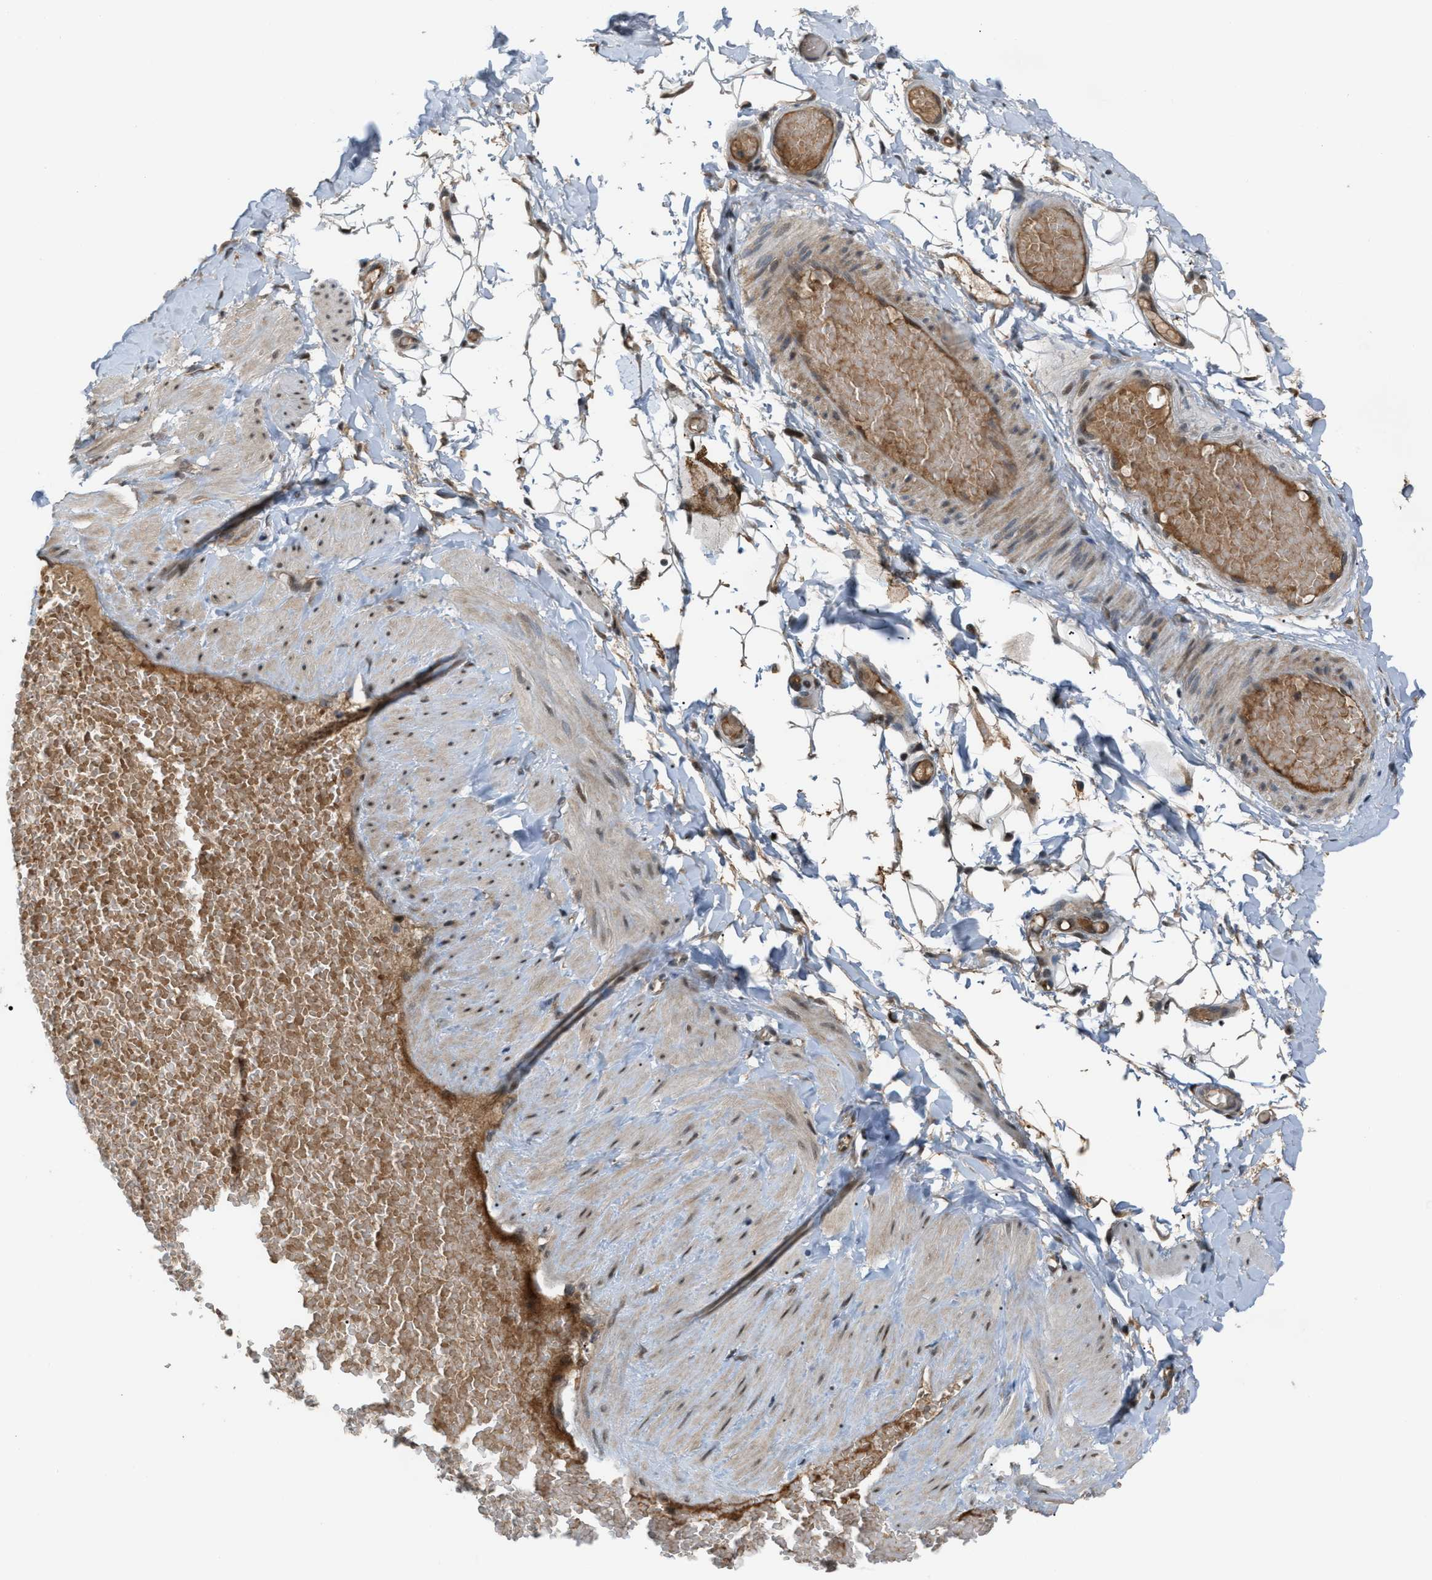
{"staining": {"intensity": "moderate", "quantity": "<25%", "location": "cytoplasmic/membranous,nuclear"}, "tissue": "adipose tissue", "cell_type": "Adipocytes", "image_type": "normal", "snomed": [{"axis": "morphology", "description": "Normal tissue, NOS"}, {"axis": "topography", "description": "Adipose tissue"}, {"axis": "topography", "description": "Vascular tissue"}, {"axis": "topography", "description": "Peripheral nerve tissue"}], "caption": "This histopathology image reveals immunohistochemistry staining of normal adipose tissue, with low moderate cytoplasmic/membranous,nuclear expression in about <25% of adipocytes.", "gene": "RFFL", "patient": {"sex": "male", "age": 25}}